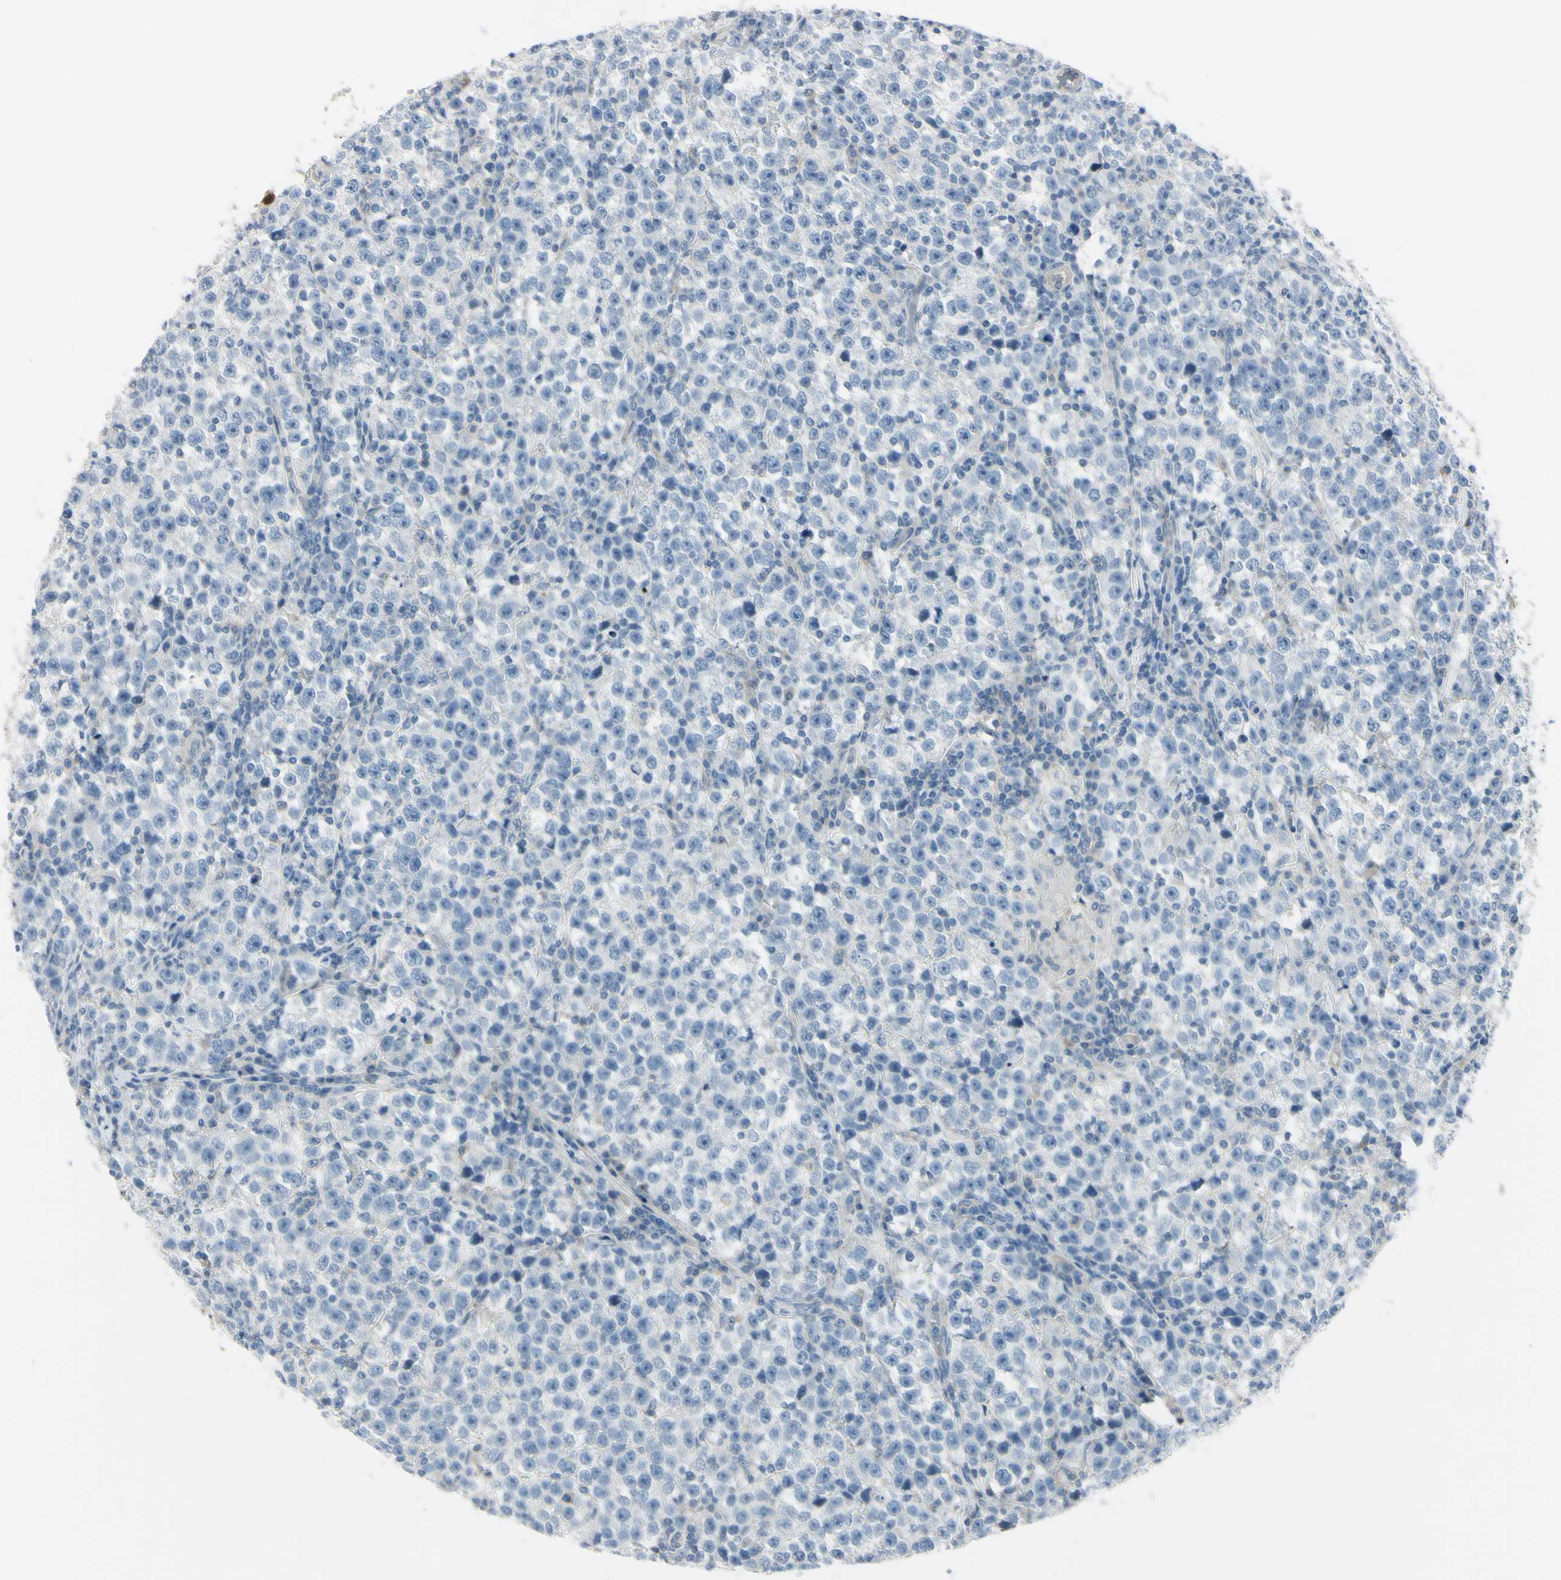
{"staining": {"intensity": "negative", "quantity": "none", "location": "none"}, "tissue": "testis cancer", "cell_type": "Tumor cells", "image_type": "cancer", "snomed": [{"axis": "morphology", "description": "Seminoma, NOS"}, {"axis": "topography", "description": "Testis"}], "caption": "A high-resolution photomicrograph shows IHC staining of seminoma (testis), which demonstrates no significant positivity in tumor cells.", "gene": "ASB9", "patient": {"sex": "male", "age": 43}}